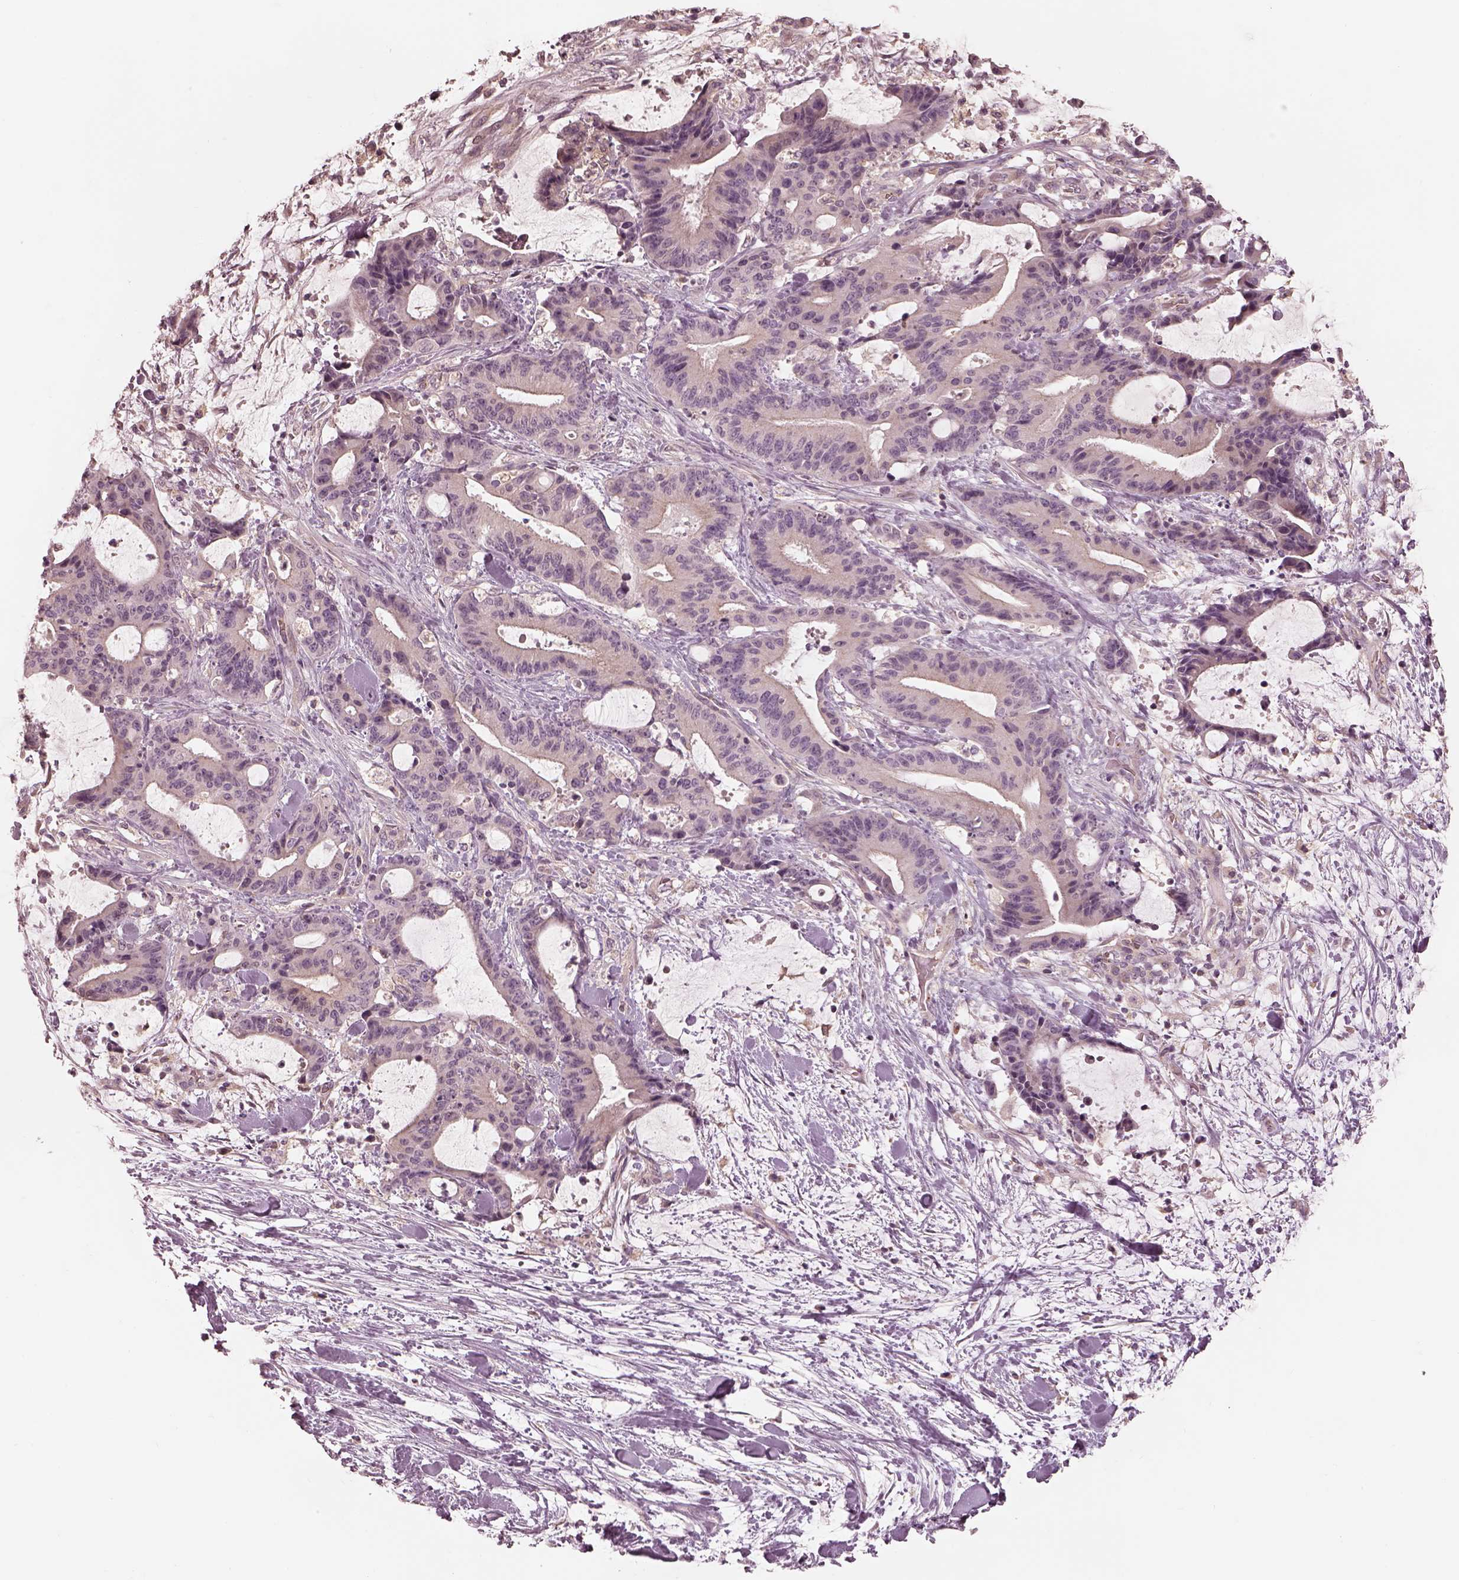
{"staining": {"intensity": "negative", "quantity": "none", "location": "none"}, "tissue": "liver cancer", "cell_type": "Tumor cells", "image_type": "cancer", "snomed": [{"axis": "morphology", "description": "Cholangiocarcinoma"}, {"axis": "topography", "description": "Liver"}], "caption": "High magnification brightfield microscopy of liver cancer stained with DAB (3,3'-diaminobenzidine) (brown) and counterstained with hematoxylin (blue): tumor cells show no significant expression.", "gene": "PRKACG", "patient": {"sex": "female", "age": 73}}